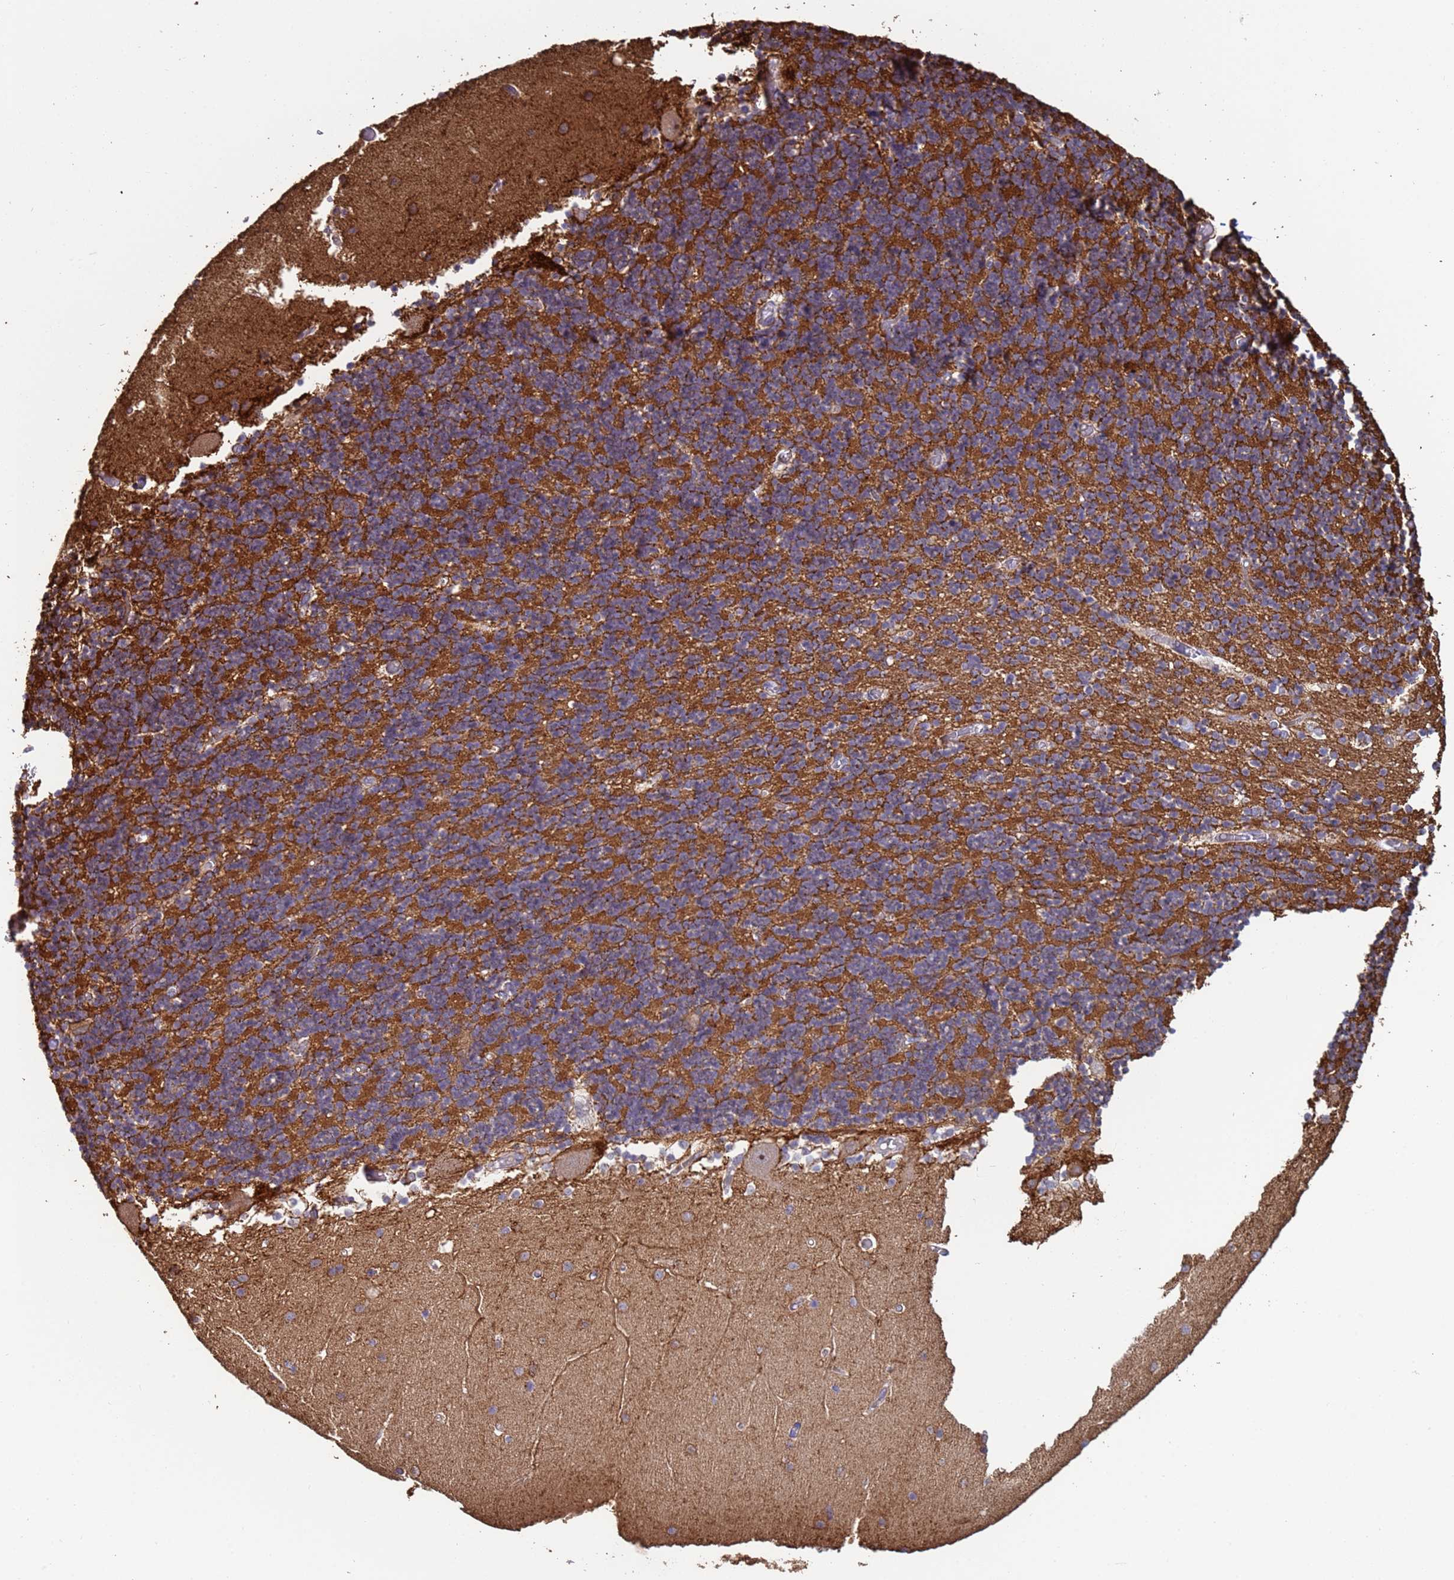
{"staining": {"intensity": "strong", "quantity": ">75%", "location": "cytoplasmic/membranous"}, "tissue": "cerebellum", "cell_type": "Cells in granular layer", "image_type": "normal", "snomed": [{"axis": "morphology", "description": "Normal tissue, NOS"}, {"axis": "topography", "description": "Cerebellum"}], "caption": "There is high levels of strong cytoplasmic/membranous staining in cells in granular layer of normal cerebellum, as demonstrated by immunohistochemical staining (brown color).", "gene": "CLHC1", "patient": {"sex": "female", "age": 28}}